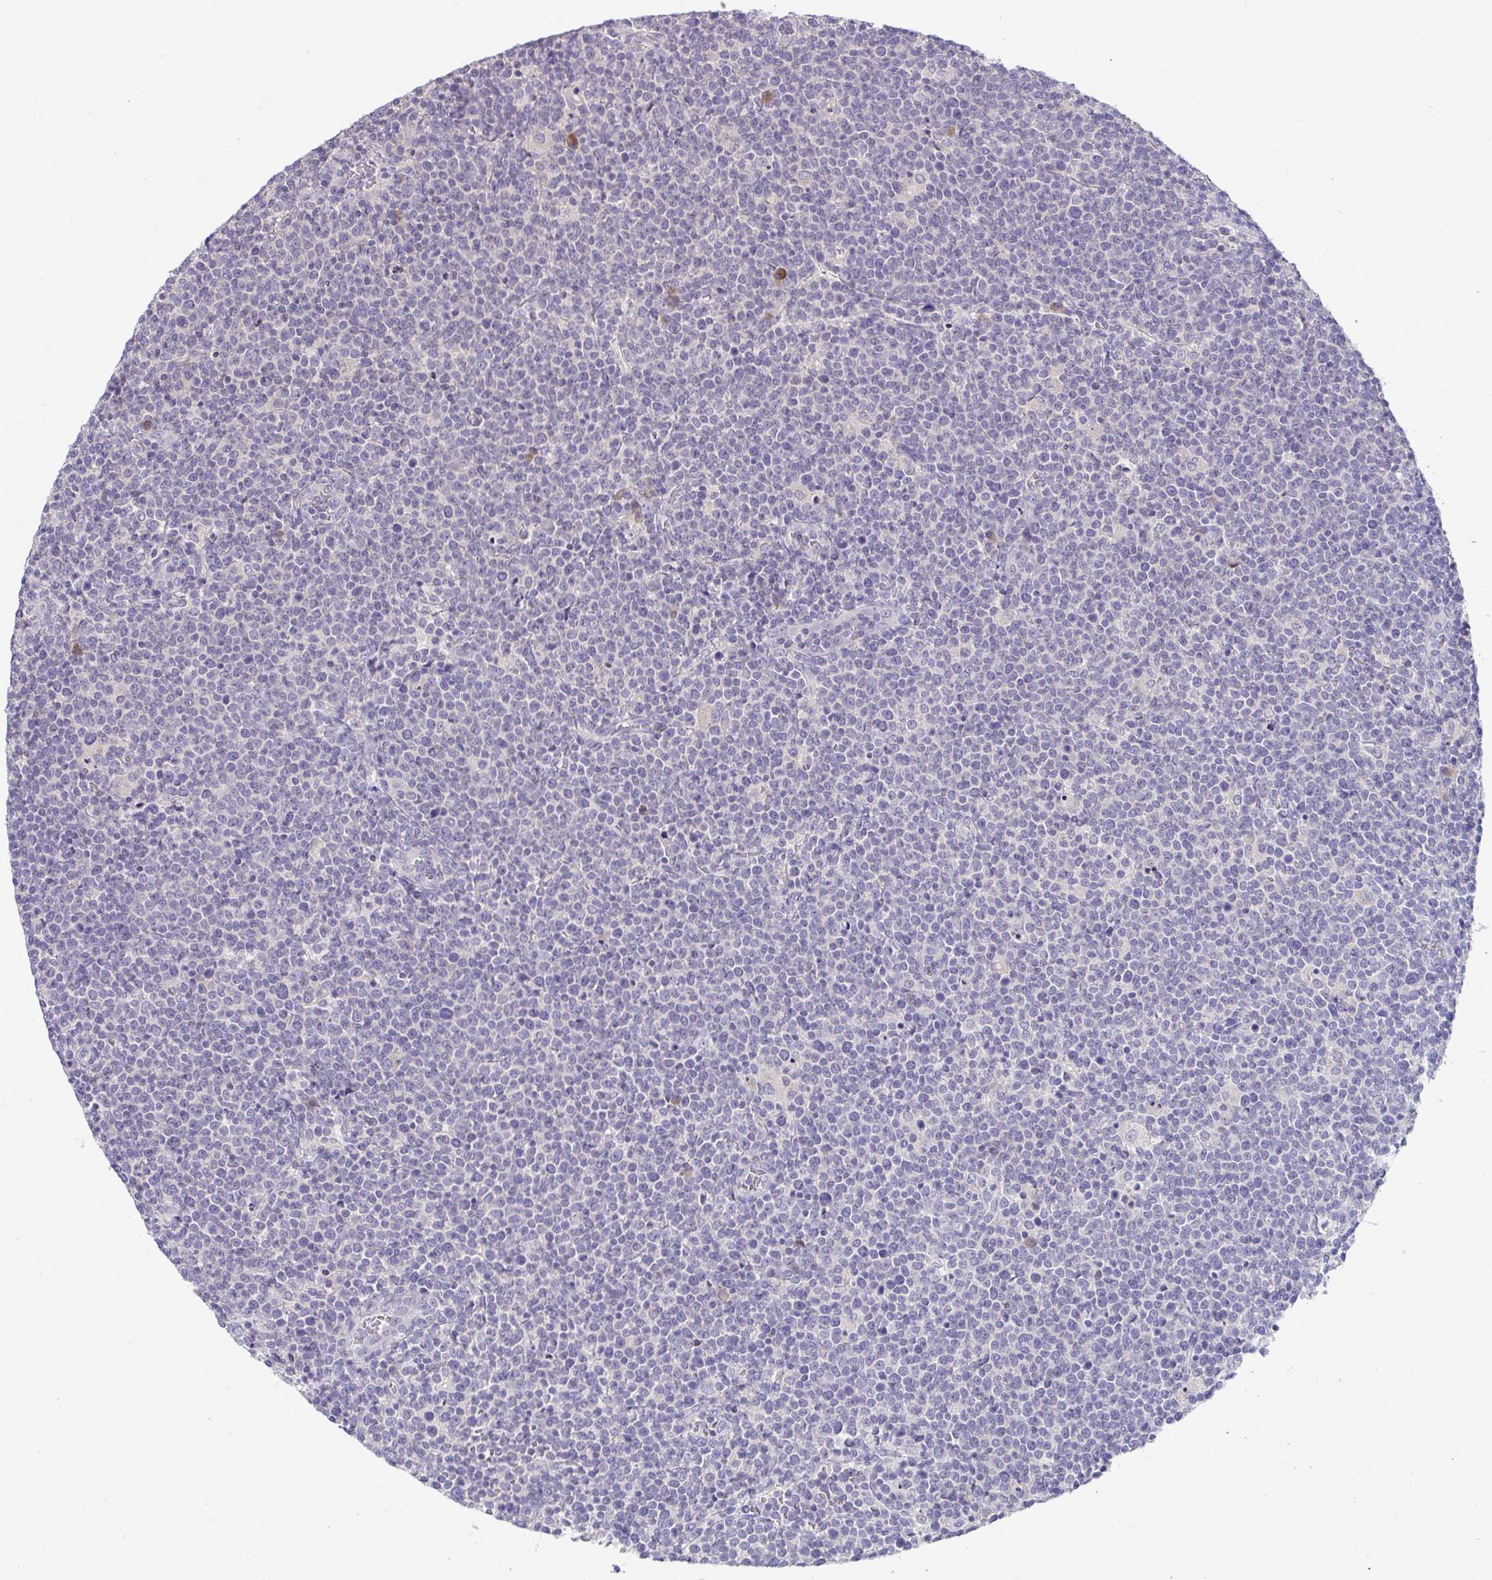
{"staining": {"intensity": "negative", "quantity": "none", "location": "none"}, "tissue": "lymphoma", "cell_type": "Tumor cells", "image_type": "cancer", "snomed": [{"axis": "morphology", "description": "Malignant lymphoma, non-Hodgkin's type, High grade"}, {"axis": "topography", "description": "Lymph node"}], "caption": "The photomicrograph shows no significant staining in tumor cells of lymphoma. The staining is performed using DAB brown chromogen with nuclei counter-stained in using hematoxylin.", "gene": "TMEM41A", "patient": {"sex": "male", "age": 61}}